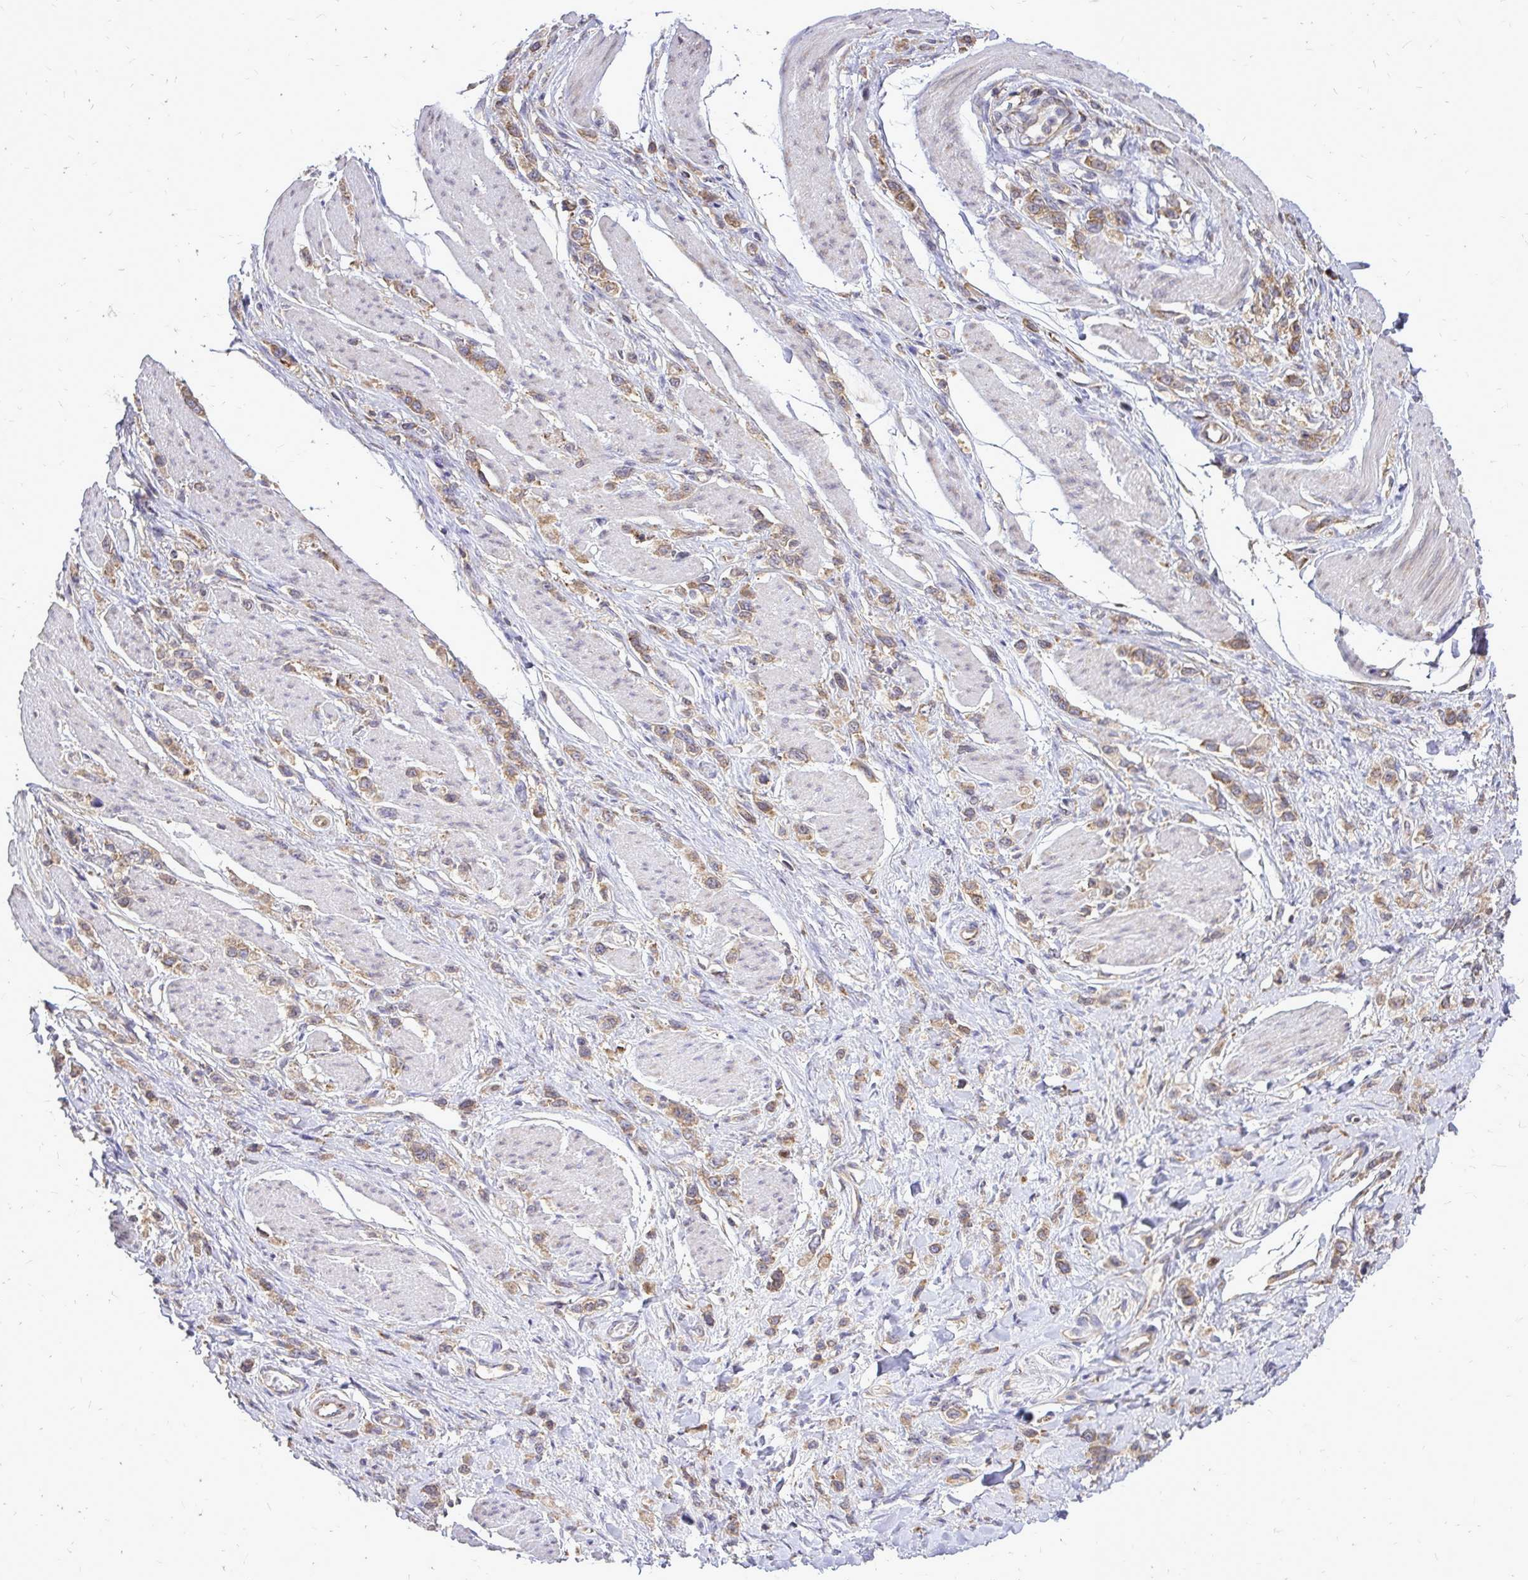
{"staining": {"intensity": "moderate", "quantity": ">75%", "location": "cytoplasmic/membranous"}, "tissue": "stomach cancer", "cell_type": "Tumor cells", "image_type": "cancer", "snomed": [{"axis": "morphology", "description": "Adenocarcinoma, NOS"}, {"axis": "topography", "description": "Stomach"}], "caption": "Immunohistochemistry histopathology image of neoplastic tissue: human stomach cancer stained using immunohistochemistry exhibits medium levels of moderate protein expression localized specifically in the cytoplasmic/membranous of tumor cells, appearing as a cytoplasmic/membranous brown color.", "gene": "RPS3", "patient": {"sex": "female", "age": 65}}